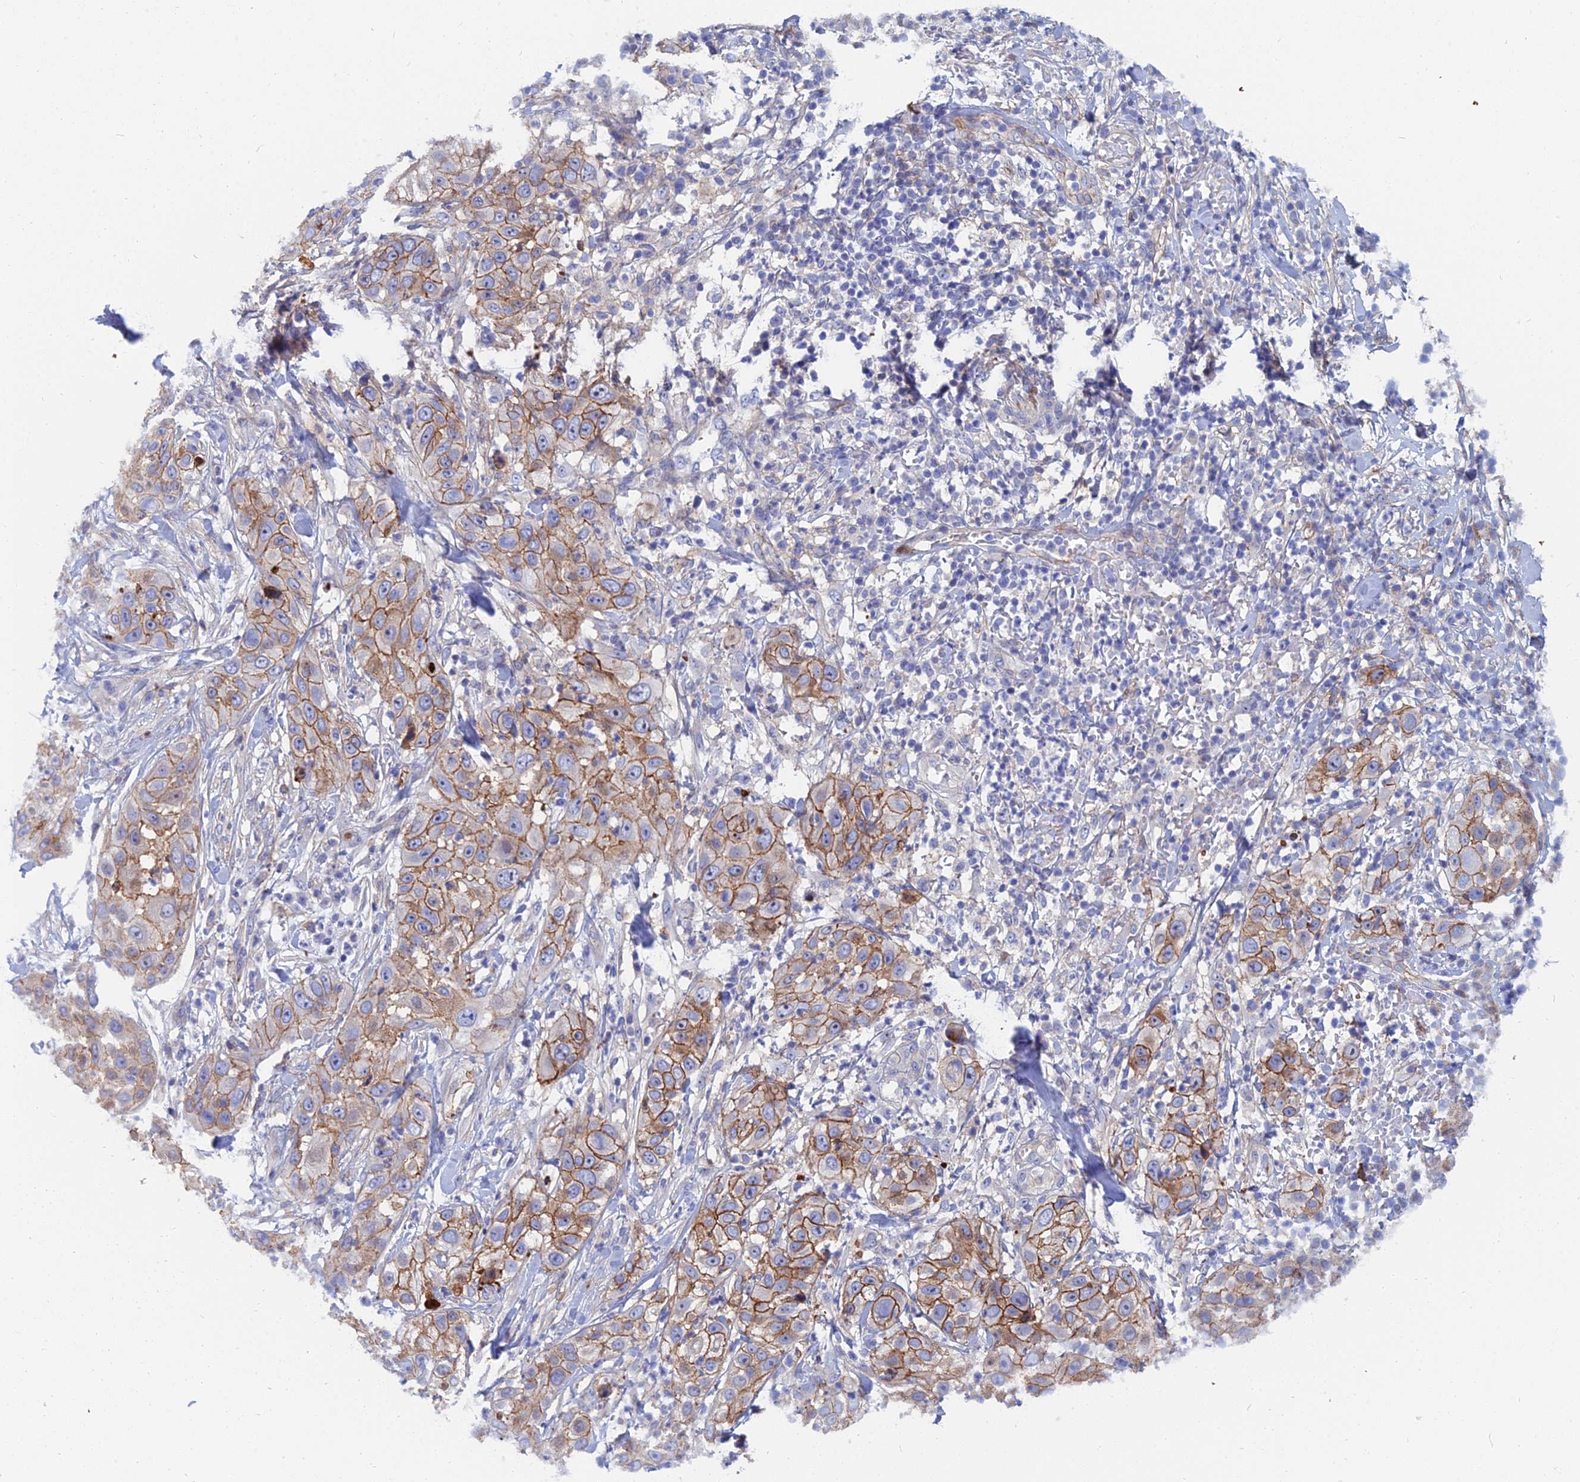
{"staining": {"intensity": "moderate", "quantity": "25%-75%", "location": "cytoplasmic/membranous"}, "tissue": "skin cancer", "cell_type": "Tumor cells", "image_type": "cancer", "snomed": [{"axis": "morphology", "description": "Squamous cell carcinoma, NOS"}, {"axis": "topography", "description": "Skin"}], "caption": "There is medium levels of moderate cytoplasmic/membranous staining in tumor cells of squamous cell carcinoma (skin), as demonstrated by immunohistochemical staining (brown color).", "gene": "TRIM43B", "patient": {"sex": "female", "age": 44}}